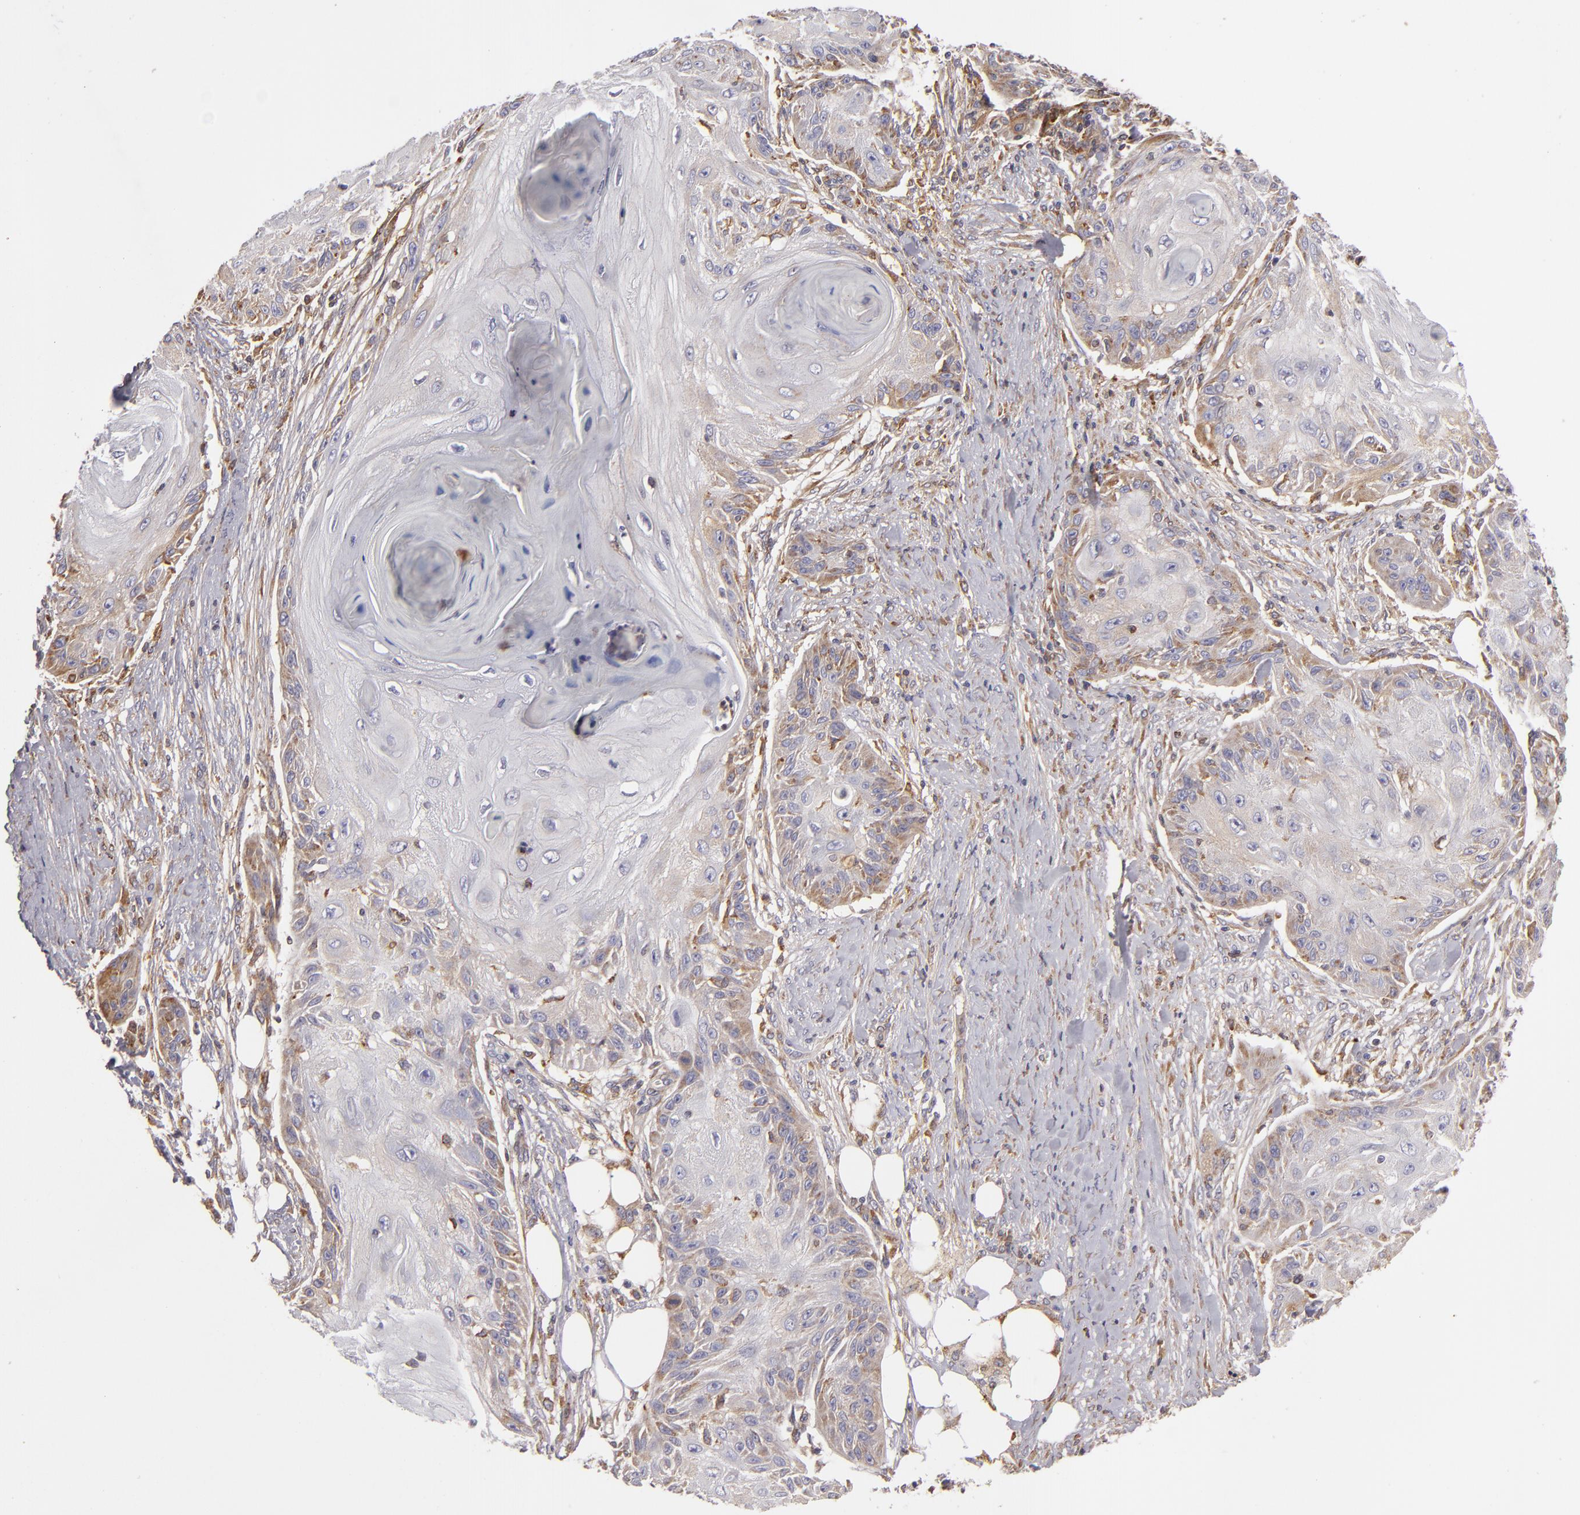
{"staining": {"intensity": "weak", "quantity": "25%-75%", "location": "cytoplasmic/membranous"}, "tissue": "skin cancer", "cell_type": "Tumor cells", "image_type": "cancer", "snomed": [{"axis": "morphology", "description": "Squamous cell carcinoma, NOS"}, {"axis": "topography", "description": "Skin"}], "caption": "Human skin cancer (squamous cell carcinoma) stained for a protein (brown) displays weak cytoplasmic/membranous positive expression in about 25%-75% of tumor cells.", "gene": "CFB", "patient": {"sex": "female", "age": 88}}